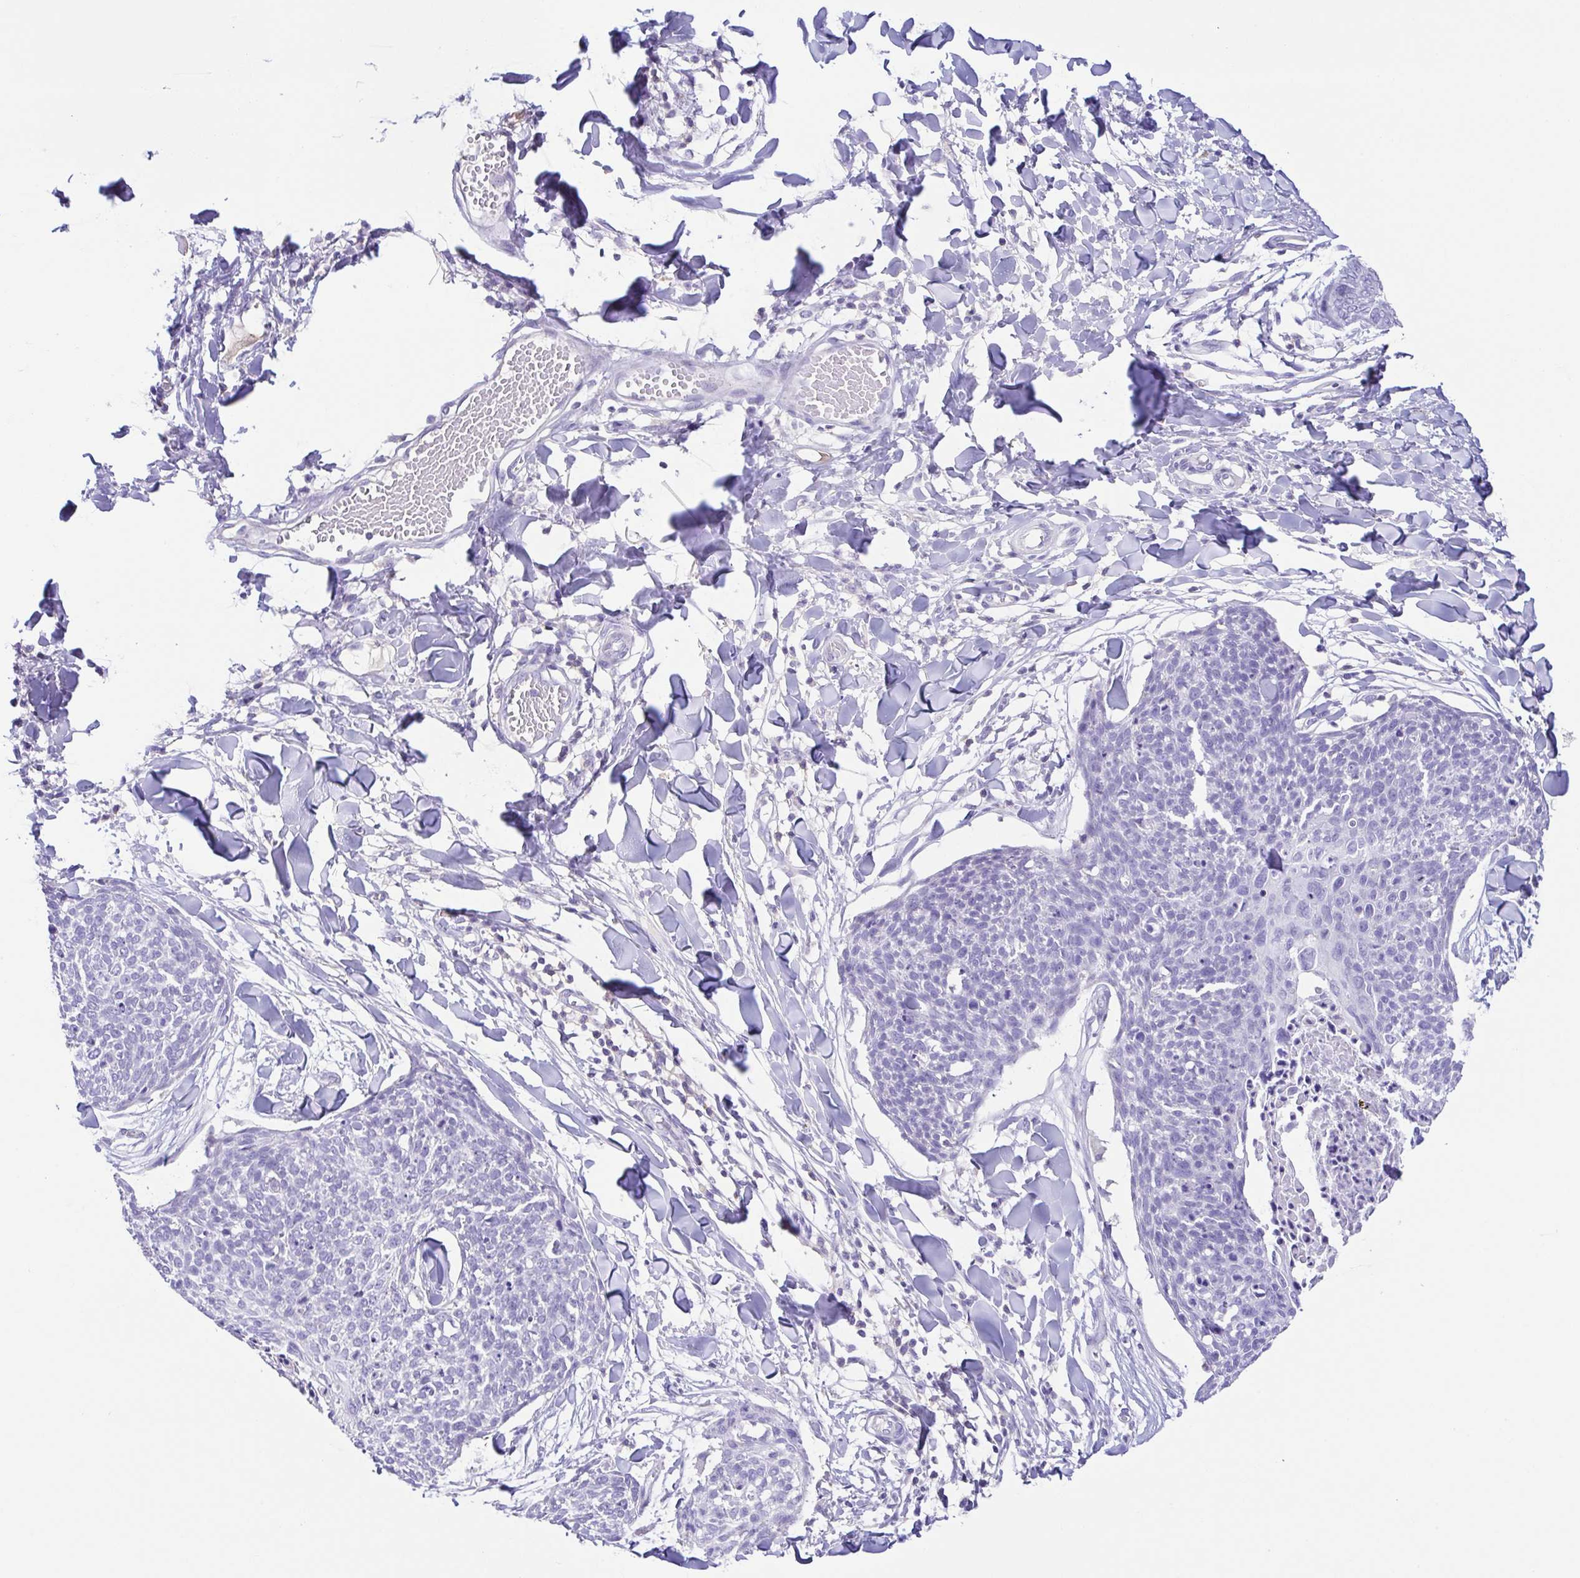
{"staining": {"intensity": "negative", "quantity": "none", "location": "none"}, "tissue": "skin cancer", "cell_type": "Tumor cells", "image_type": "cancer", "snomed": [{"axis": "morphology", "description": "Squamous cell carcinoma, NOS"}, {"axis": "topography", "description": "Skin"}, {"axis": "topography", "description": "Vulva"}], "caption": "DAB (3,3'-diaminobenzidine) immunohistochemical staining of squamous cell carcinoma (skin) reveals no significant positivity in tumor cells. The staining was performed using DAB (3,3'-diaminobenzidine) to visualize the protein expression in brown, while the nuclei were stained in blue with hematoxylin (Magnification: 20x).", "gene": "ARPP21", "patient": {"sex": "female", "age": 75}}